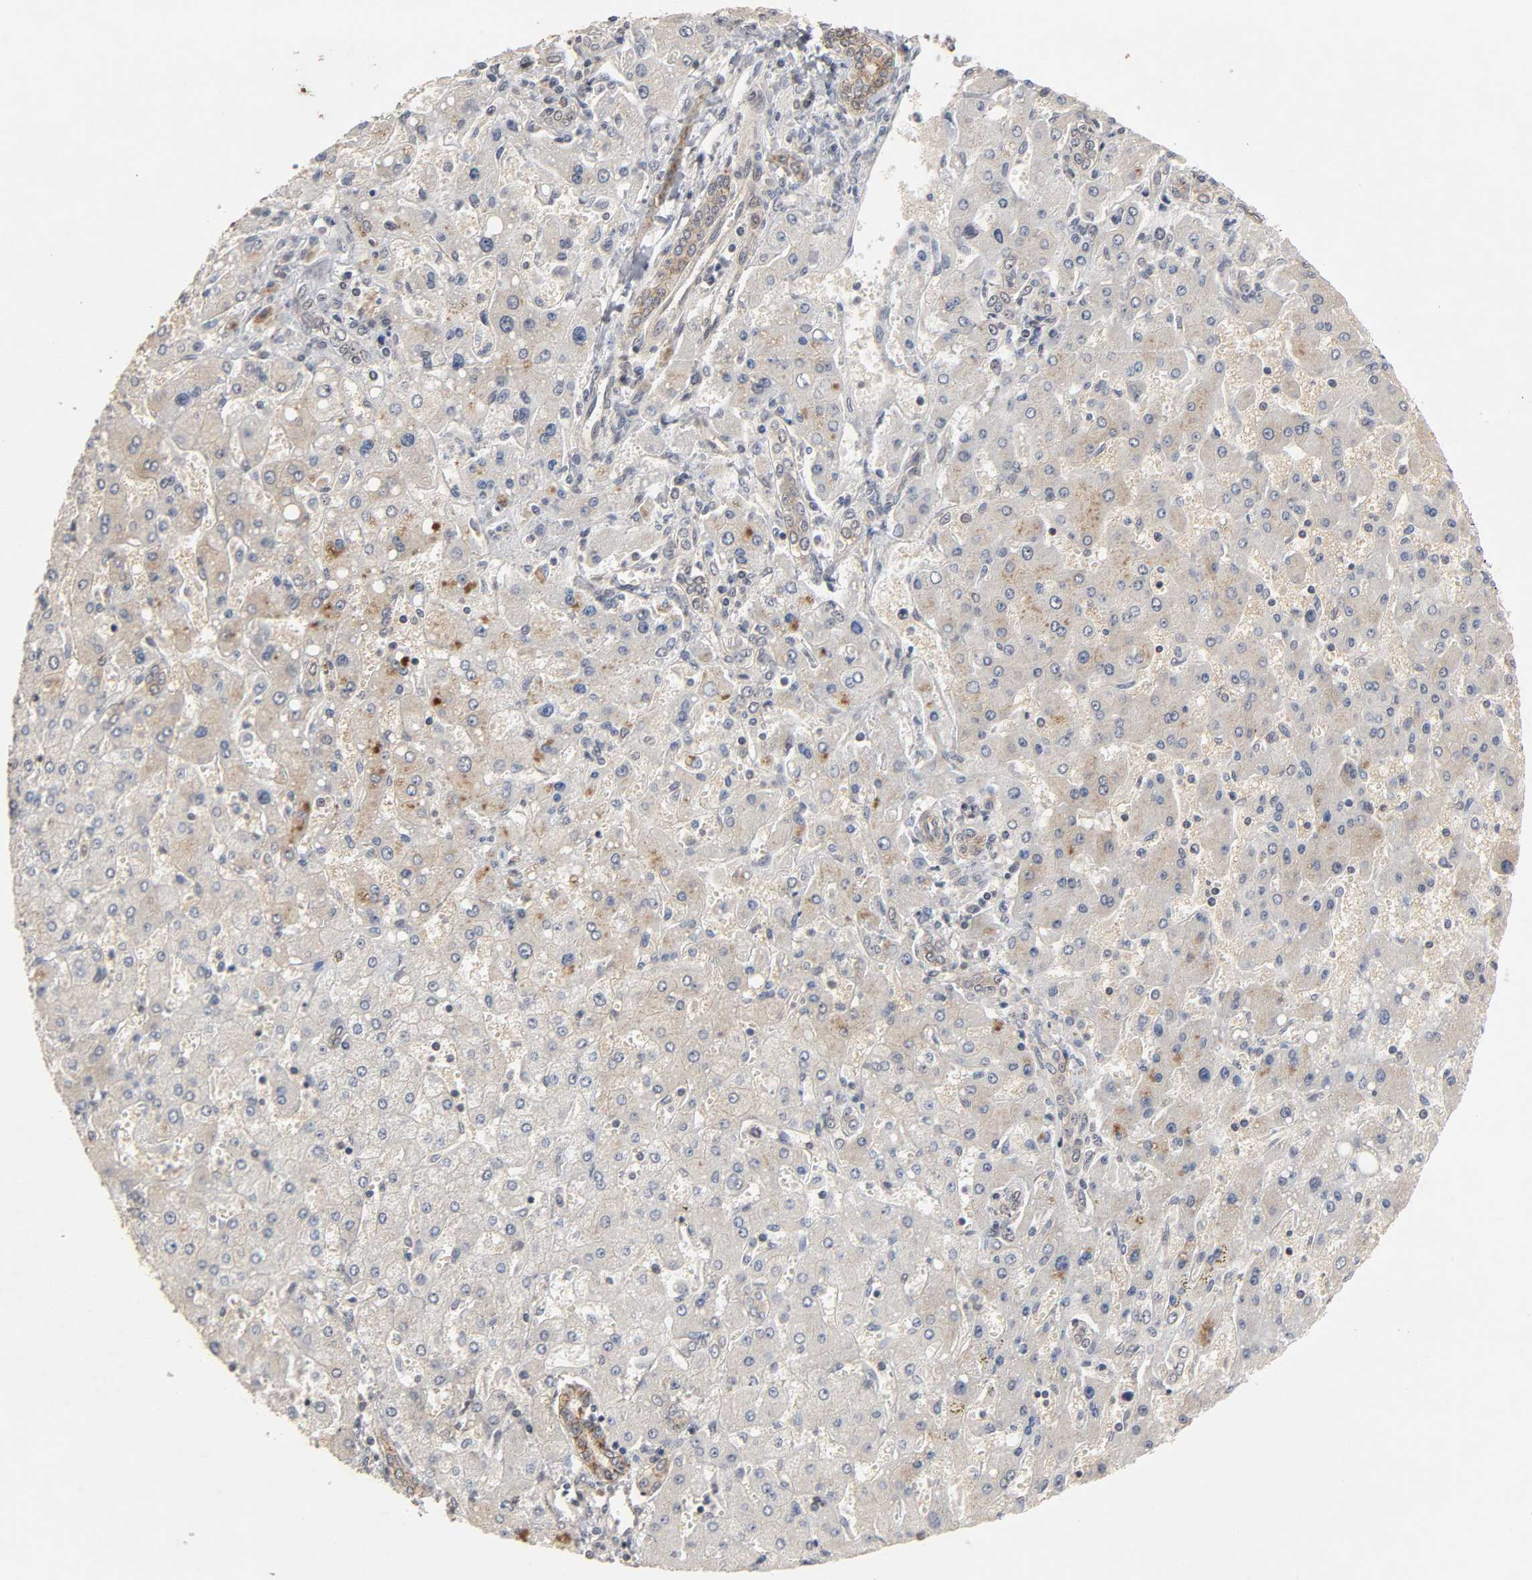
{"staining": {"intensity": "strong", "quantity": ">75%", "location": "cytoplasmic/membranous"}, "tissue": "liver cancer", "cell_type": "Tumor cells", "image_type": "cancer", "snomed": [{"axis": "morphology", "description": "Carcinoma, Hepatocellular, NOS"}, {"axis": "topography", "description": "Liver"}], "caption": "Brown immunohistochemical staining in human liver hepatocellular carcinoma shows strong cytoplasmic/membranous positivity in about >75% of tumor cells.", "gene": "HTR1E", "patient": {"sex": "female", "age": 53}}